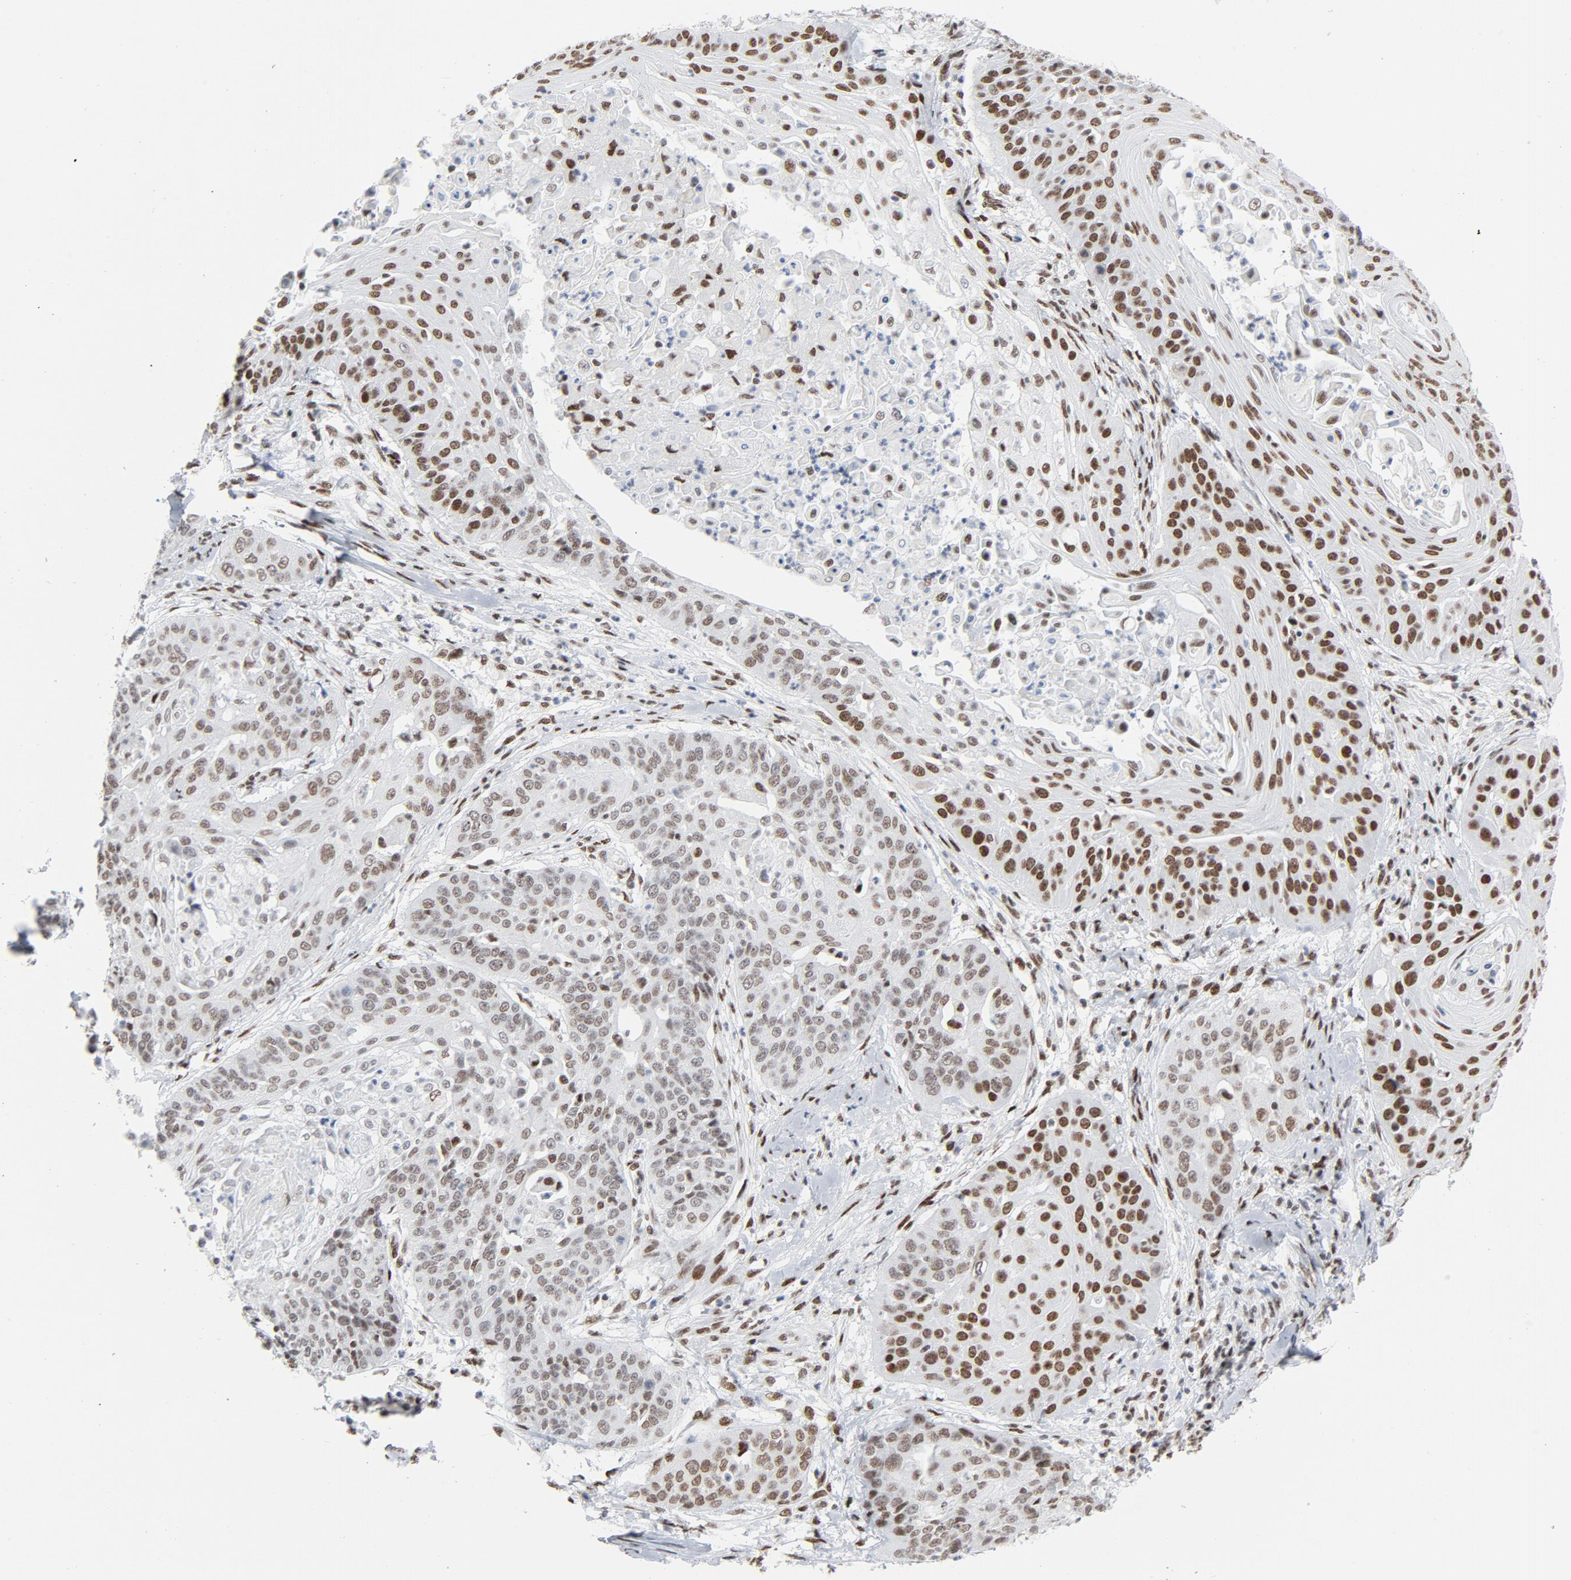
{"staining": {"intensity": "moderate", "quantity": ">75%", "location": "nuclear"}, "tissue": "cervical cancer", "cell_type": "Tumor cells", "image_type": "cancer", "snomed": [{"axis": "morphology", "description": "Squamous cell carcinoma, NOS"}, {"axis": "topography", "description": "Cervix"}], "caption": "Protein analysis of cervical squamous cell carcinoma tissue demonstrates moderate nuclear staining in approximately >75% of tumor cells.", "gene": "HSF1", "patient": {"sex": "female", "age": 64}}